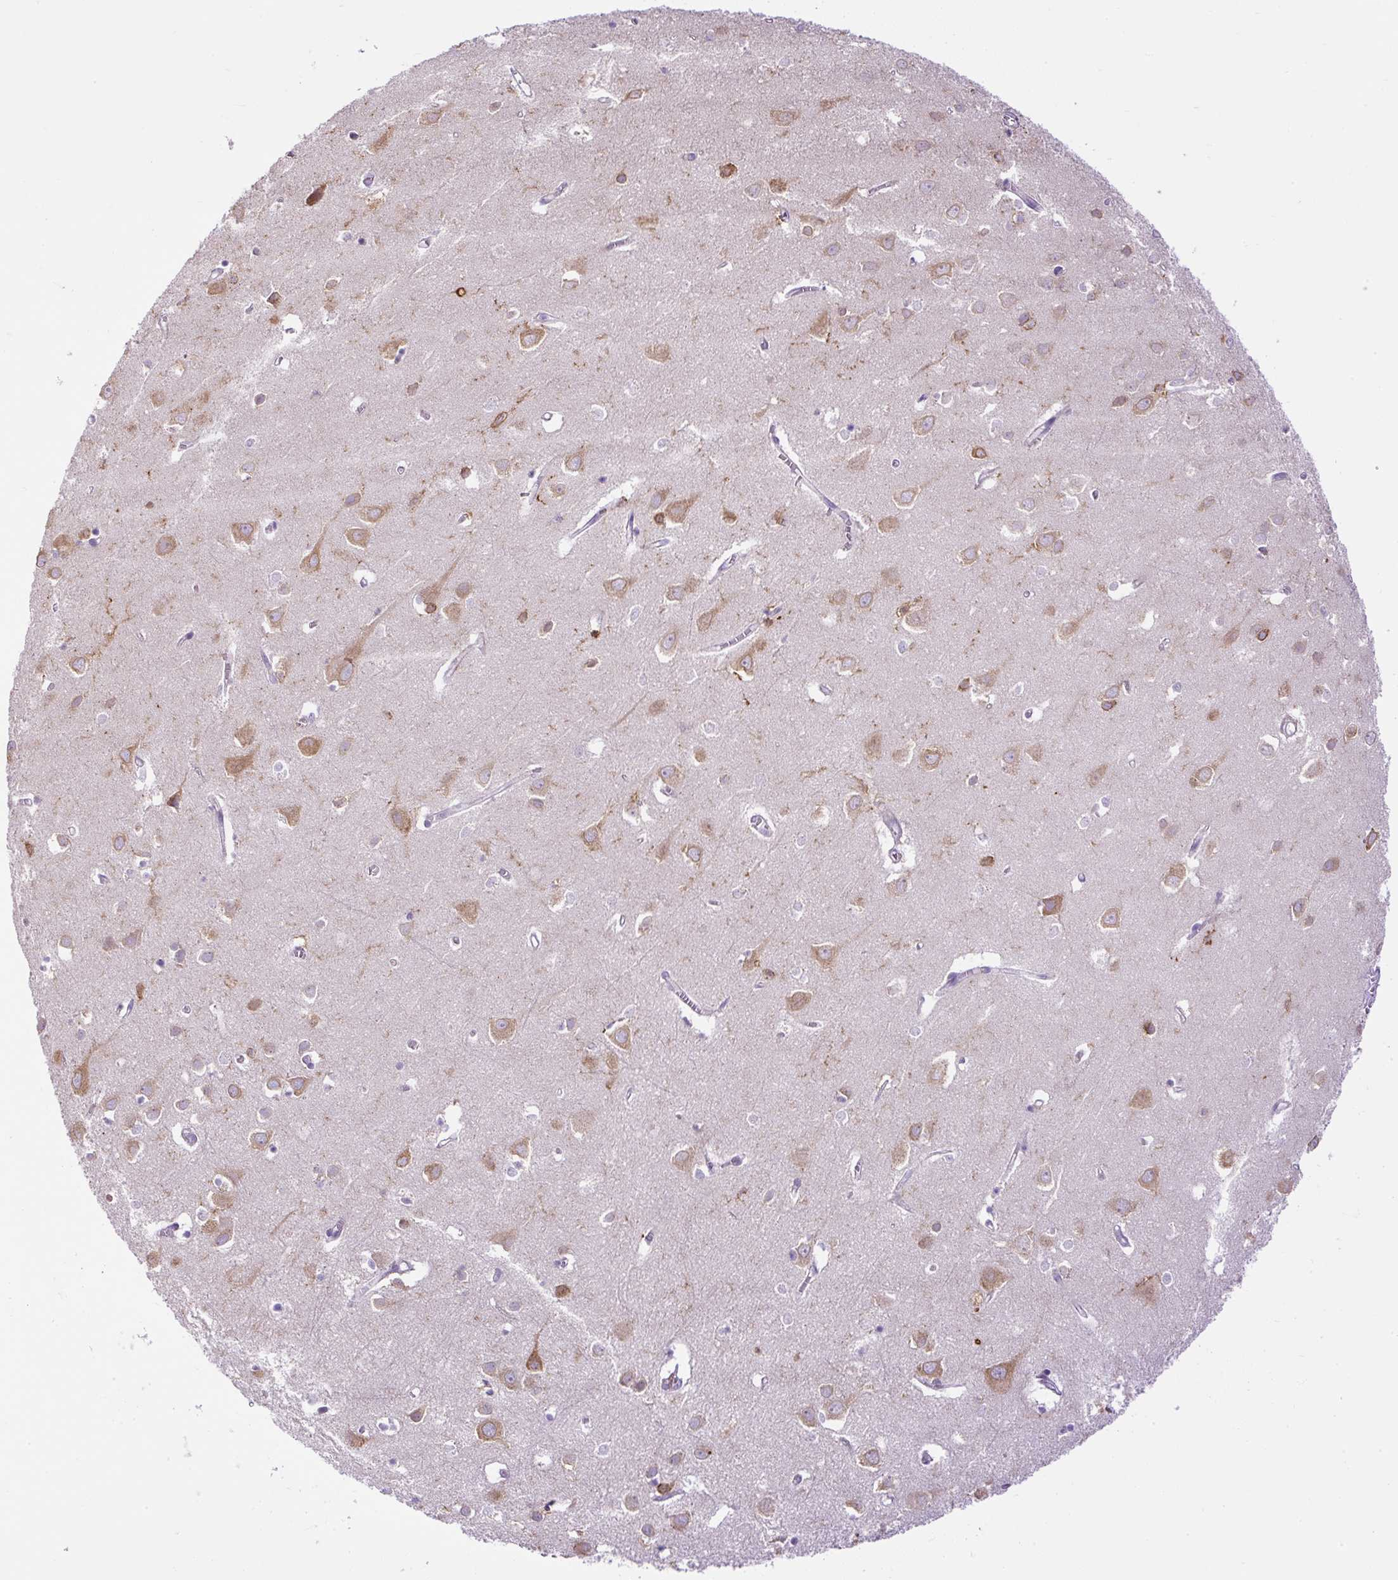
{"staining": {"intensity": "negative", "quantity": "none", "location": "none"}, "tissue": "cerebral cortex", "cell_type": "Endothelial cells", "image_type": "normal", "snomed": [{"axis": "morphology", "description": "Normal tissue, NOS"}, {"axis": "topography", "description": "Cerebral cortex"}], "caption": "DAB (3,3'-diaminobenzidine) immunohistochemical staining of unremarkable cerebral cortex reveals no significant expression in endothelial cells.", "gene": "CFAP47", "patient": {"sex": "male", "age": 70}}